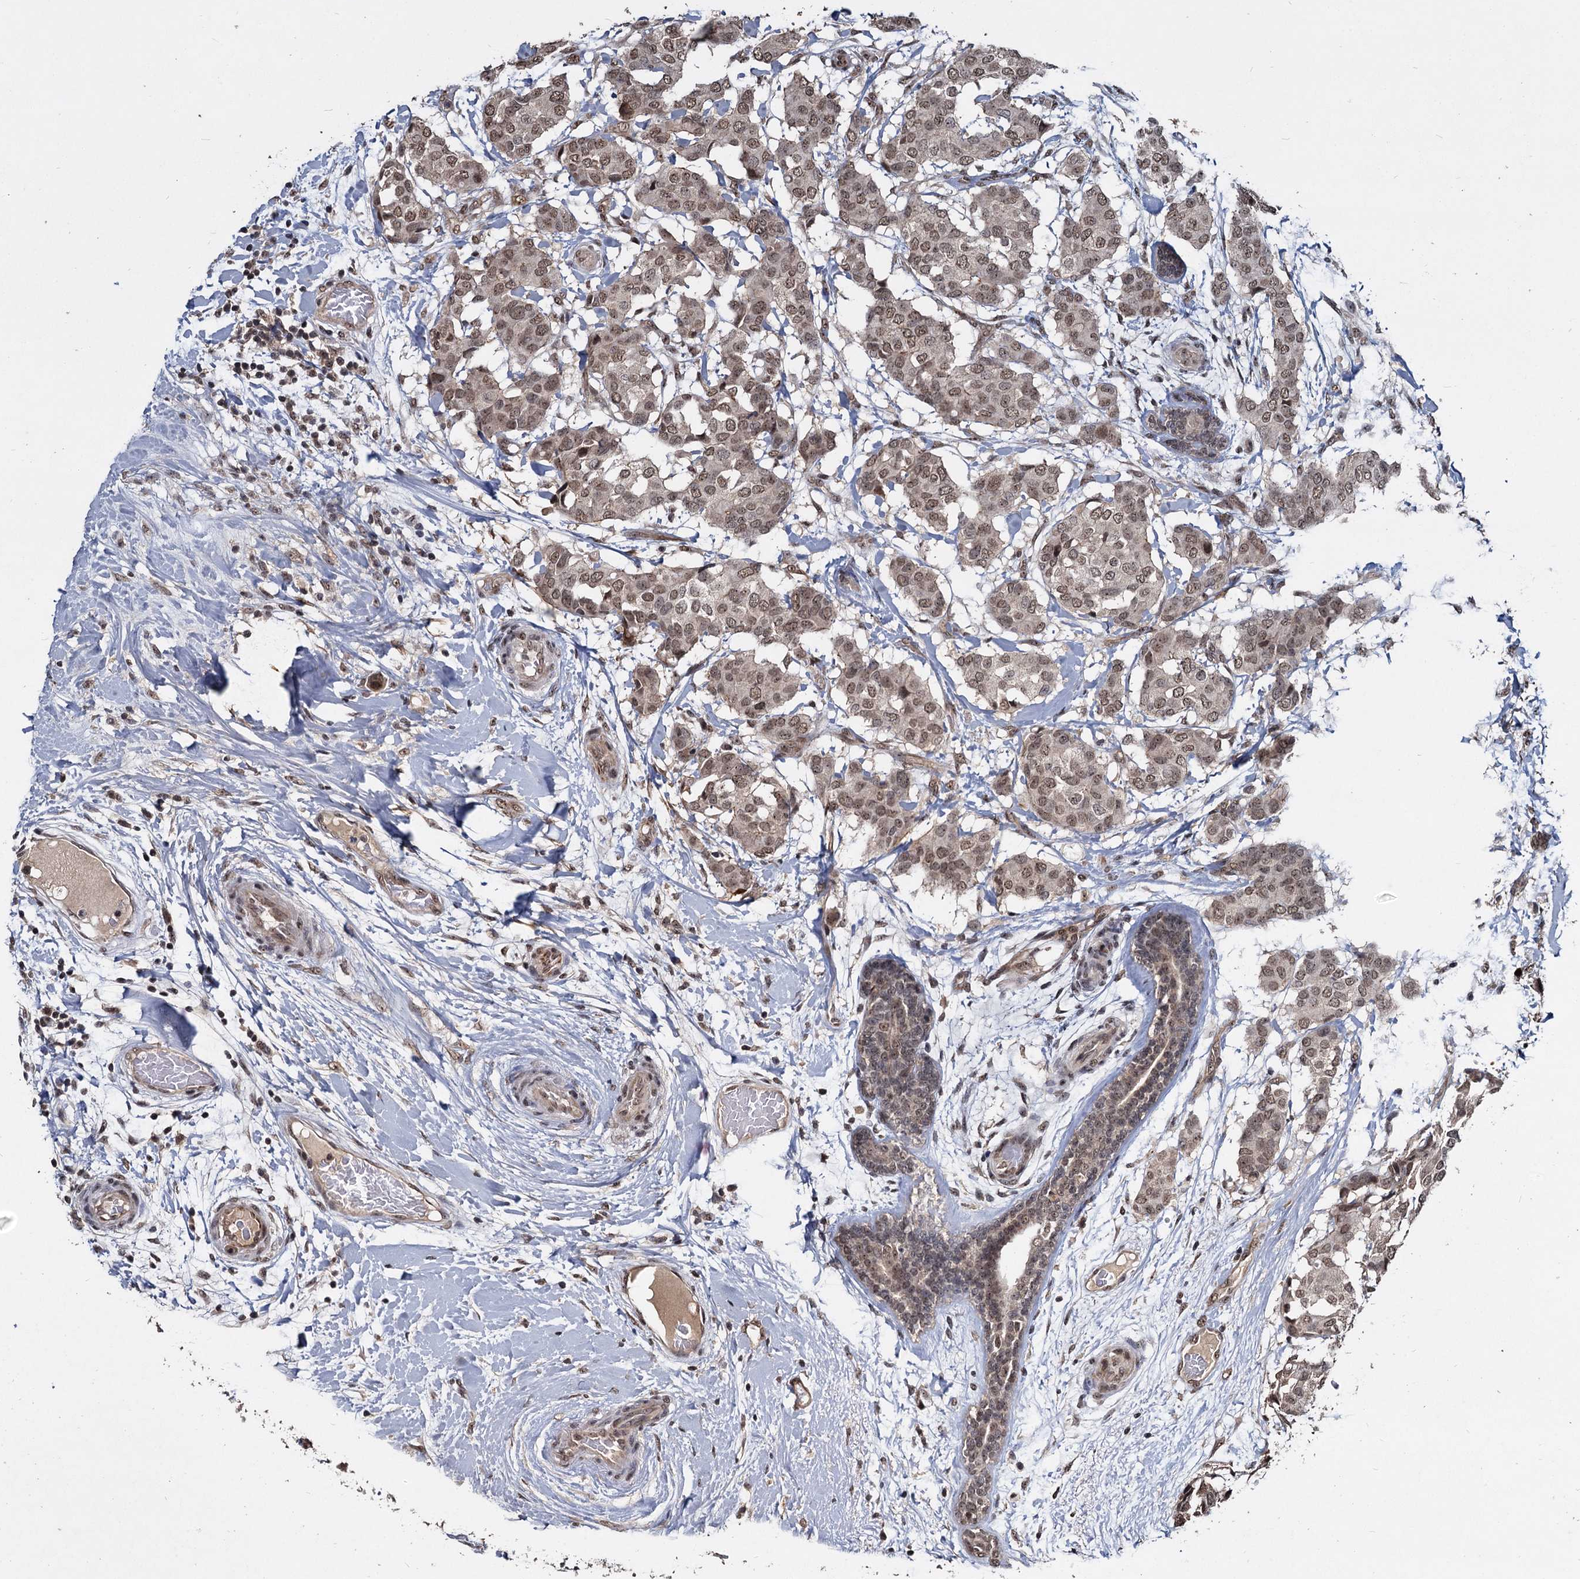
{"staining": {"intensity": "moderate", "quantity": ">75%", "location": "nuclear"}, "tissue": "breast cancer", "cell_type": "Tumor cells", "image_type": "cancer", "snomed": [{"axis": "morphology", "description": "Duct carcinoma"}, {"axis": "topography", "description": "Breast"}], "caption": "The immunohistochemical stain shows moderate nuclear expression in tumor cells of breast cancer tissue.", "gene": "FAM216B", "patient": {"sex": "female", "age": 75}}